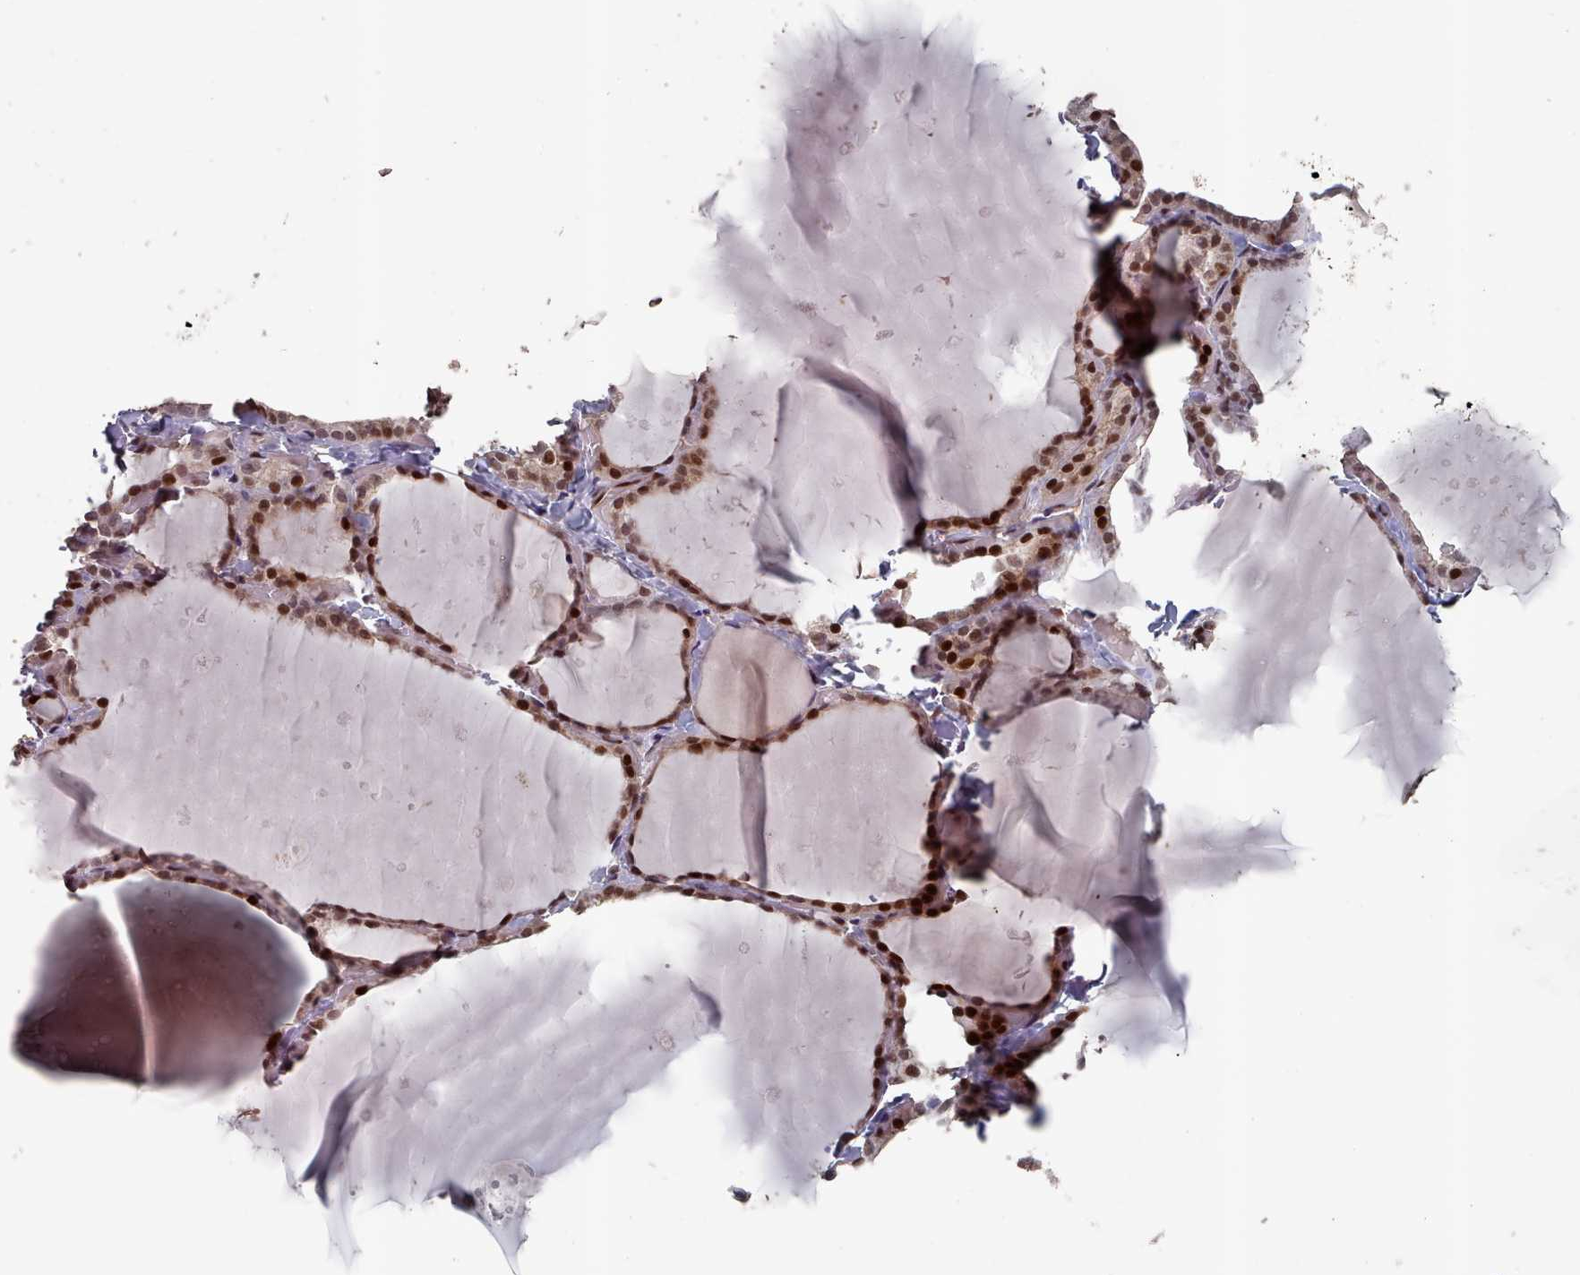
{"staining": {"intensity": "strong", "quantity": ">75%", "location": "cytoplasmic/membranous,nuclear"}, "tissue": "thyroid gland", "cell_type": "Glandular cells", "image_type": "normal", "snomed": [{"axis": "morphology", "description": "Normal tissue, NOS"}, {"axis": "topography", "description": "Thyroid gland"}], "caption": "Immunohistochemistry (IHC) micrograph of unremarkable human thyroid gland stained for a protein (brown), which demonstrates high levels of strong cytoplasmic/membranous,nuclear positivity in approximately >75% of glandular cells.", "gene": "PNRC2", "patient": {"sex": "female", "age": 44}}